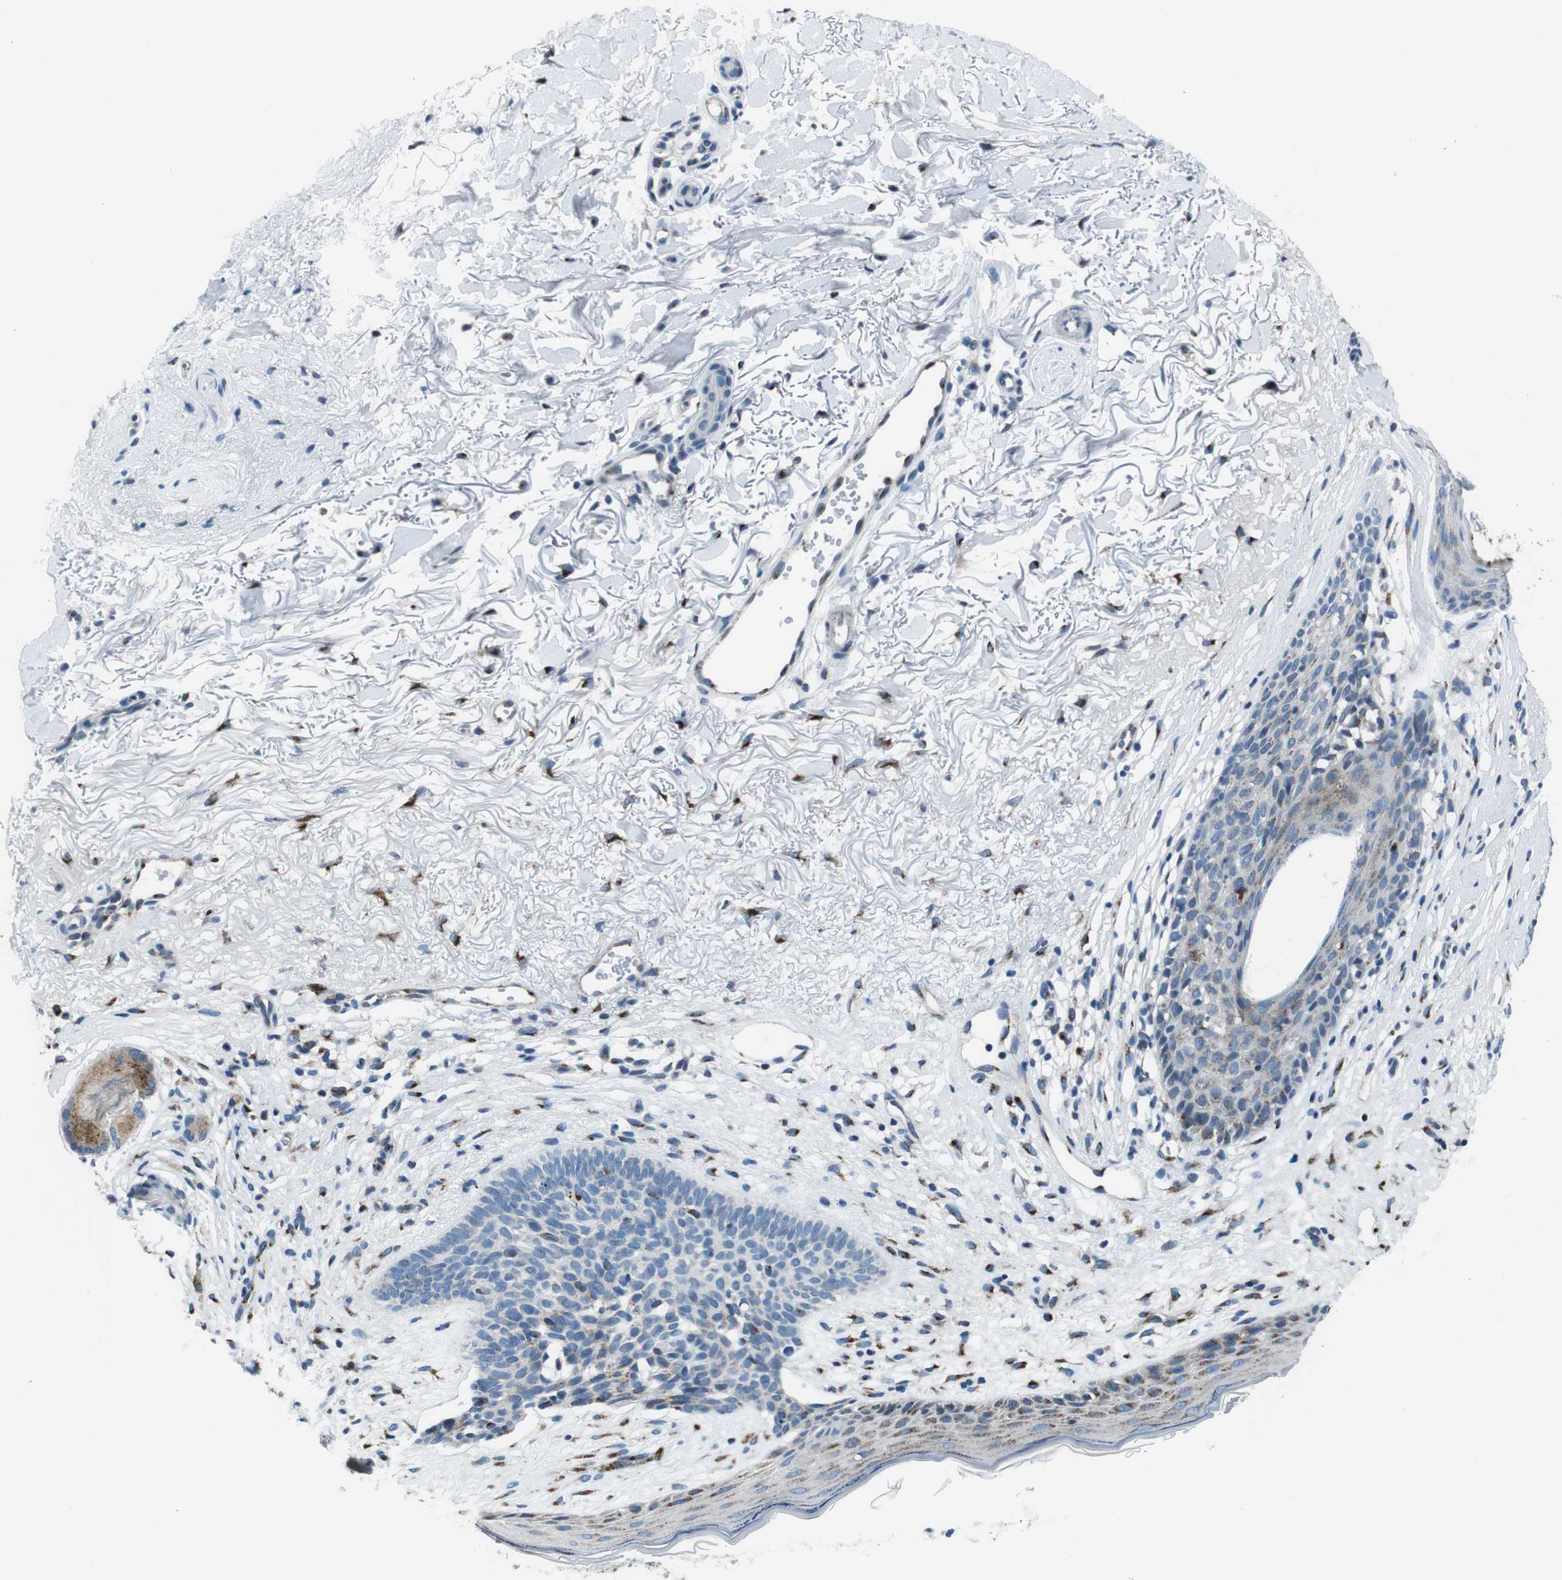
{"staining": {"intensity": "negative", "quantity": "none", "location": "none"}, "tissue": "skin cancer", "cell_type": "Tumor cells", "image_type": "cancer", "snomed": [{"axis": "morphology", "description": "Normal tissue, NOS"}, {"axis": "morphology", "description": "Basal cell carcinoma"}, {"axis": "topography", "description": "Skin"}], "caption": "Immunohistochemical staining of human skin basal cell carcinoma reveals no significant staining in tumor cells. The staining is performed using DAB brown chromogen with nuclei counter-stained in using hematoxylin.", "gene": "NUCB2", "patient": {"sex": "female", "age": 70}}